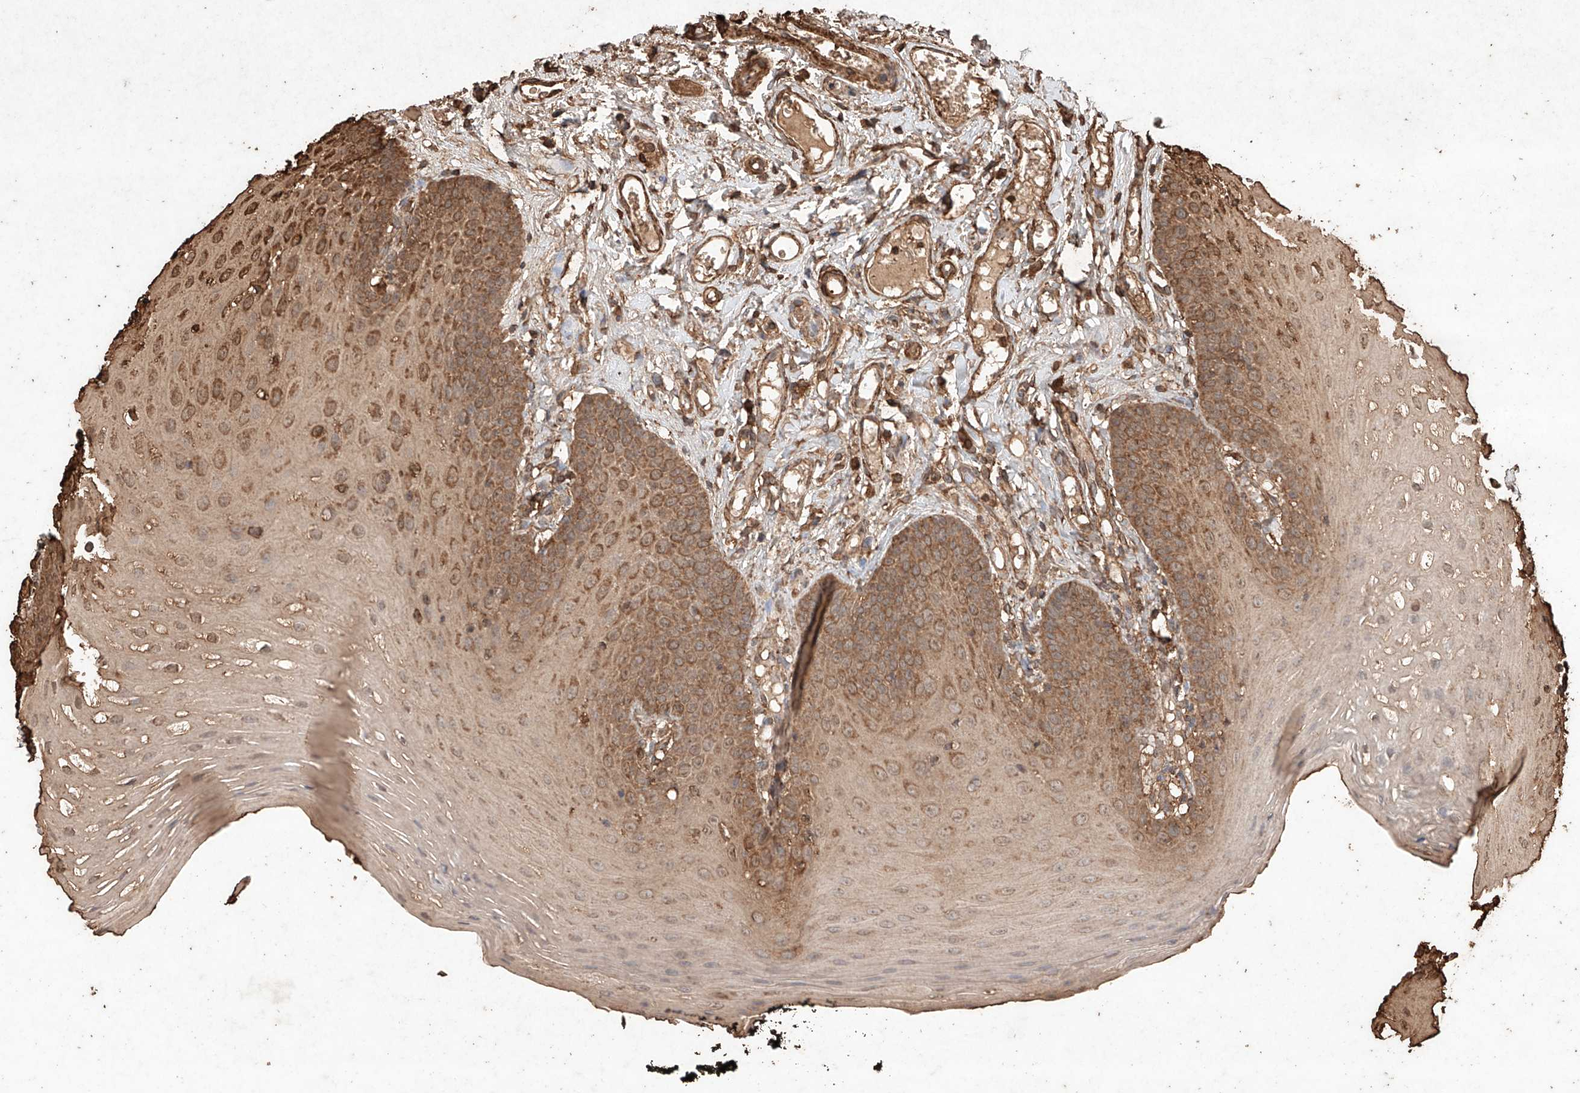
{"staining": {"intensity": "strong", "quantity": "25%-75%", "location": "cytoplasmic/membranous"}, "tissue": "oral mucosa", "cell_type": "Squamous epithelial cells", "image_type": "normal", "snomed": [{"axis": "morphology", "description": "Normal tissue, NOS"}, {"axis": "topography", "description": "Oral tissue"}], "caption": "IHC image of benign oral mucosa: oral mucosa stained using immunohistochemistry shows high levels of strong protein expression localized specifically in the cytoplasmic/membranous of squamous epithelial cells, appearing as a cytoplasmic/membranous brown color.", "gene": "M6PR", "patient": {"sex": "male", "age": 74}}